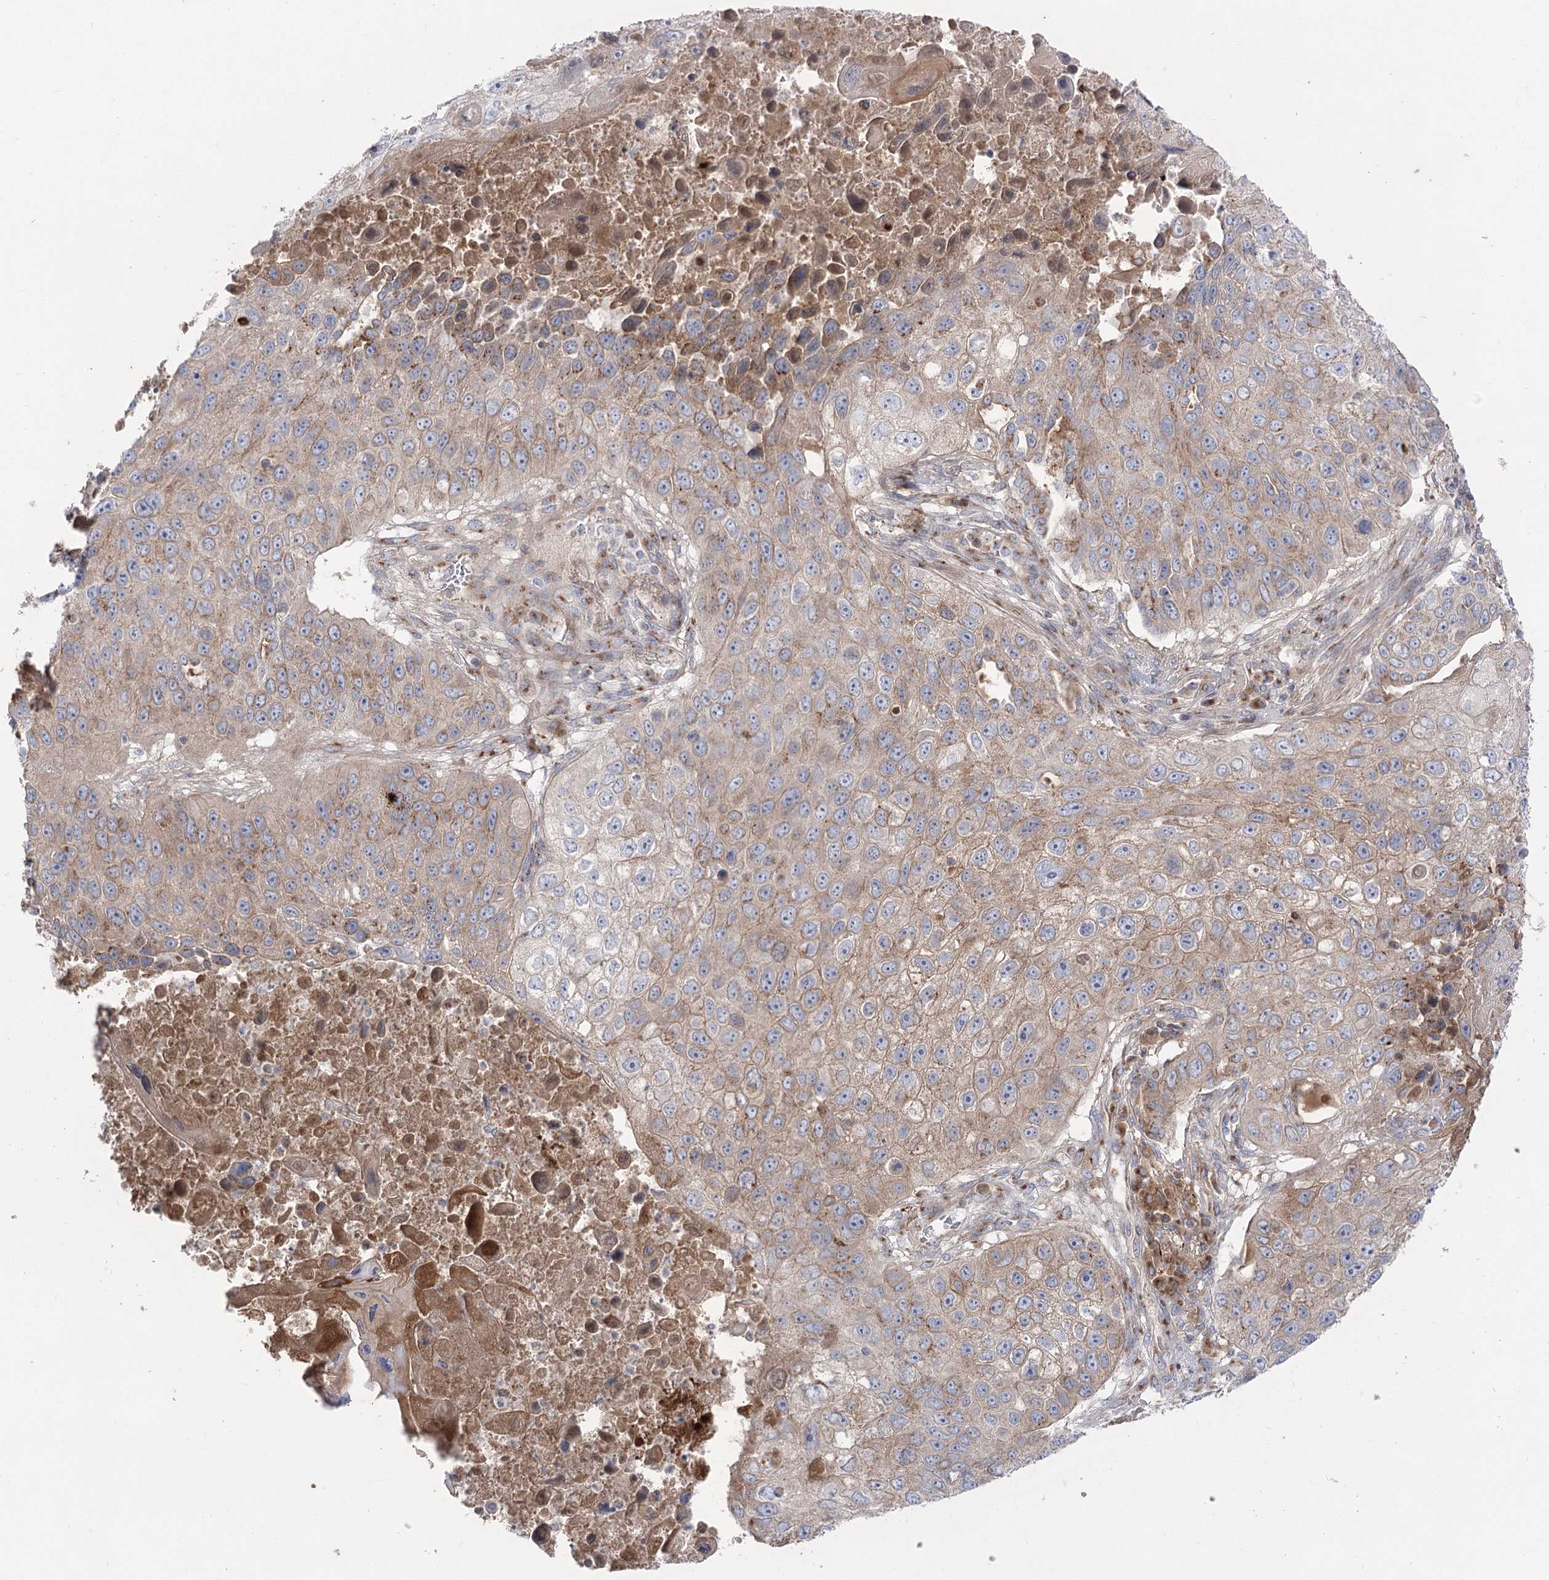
{"staining": {"intensity": "moderate", "quantity": "25%-75%", "location": "cytoplasmic/membranous"}, "tissue": "lung cancer", "cell_type": "Tumor cells", "image_type": "cancer", "snomed": [{"axis": "morphology", "description": "Squamous cell carcinoma, NOS"}, {"axis": "topography", "description": "Lung"}], "caption": "Tumor cells reveal medium levels of moderate cytoplasmic/membranous expression in about 25%-75% of cells in human lung cancer (squamous cell carcinoma). Nuclei are stained in blue.", "gene": "GBF1", "patient": {"sex": "male", "age": 61}}